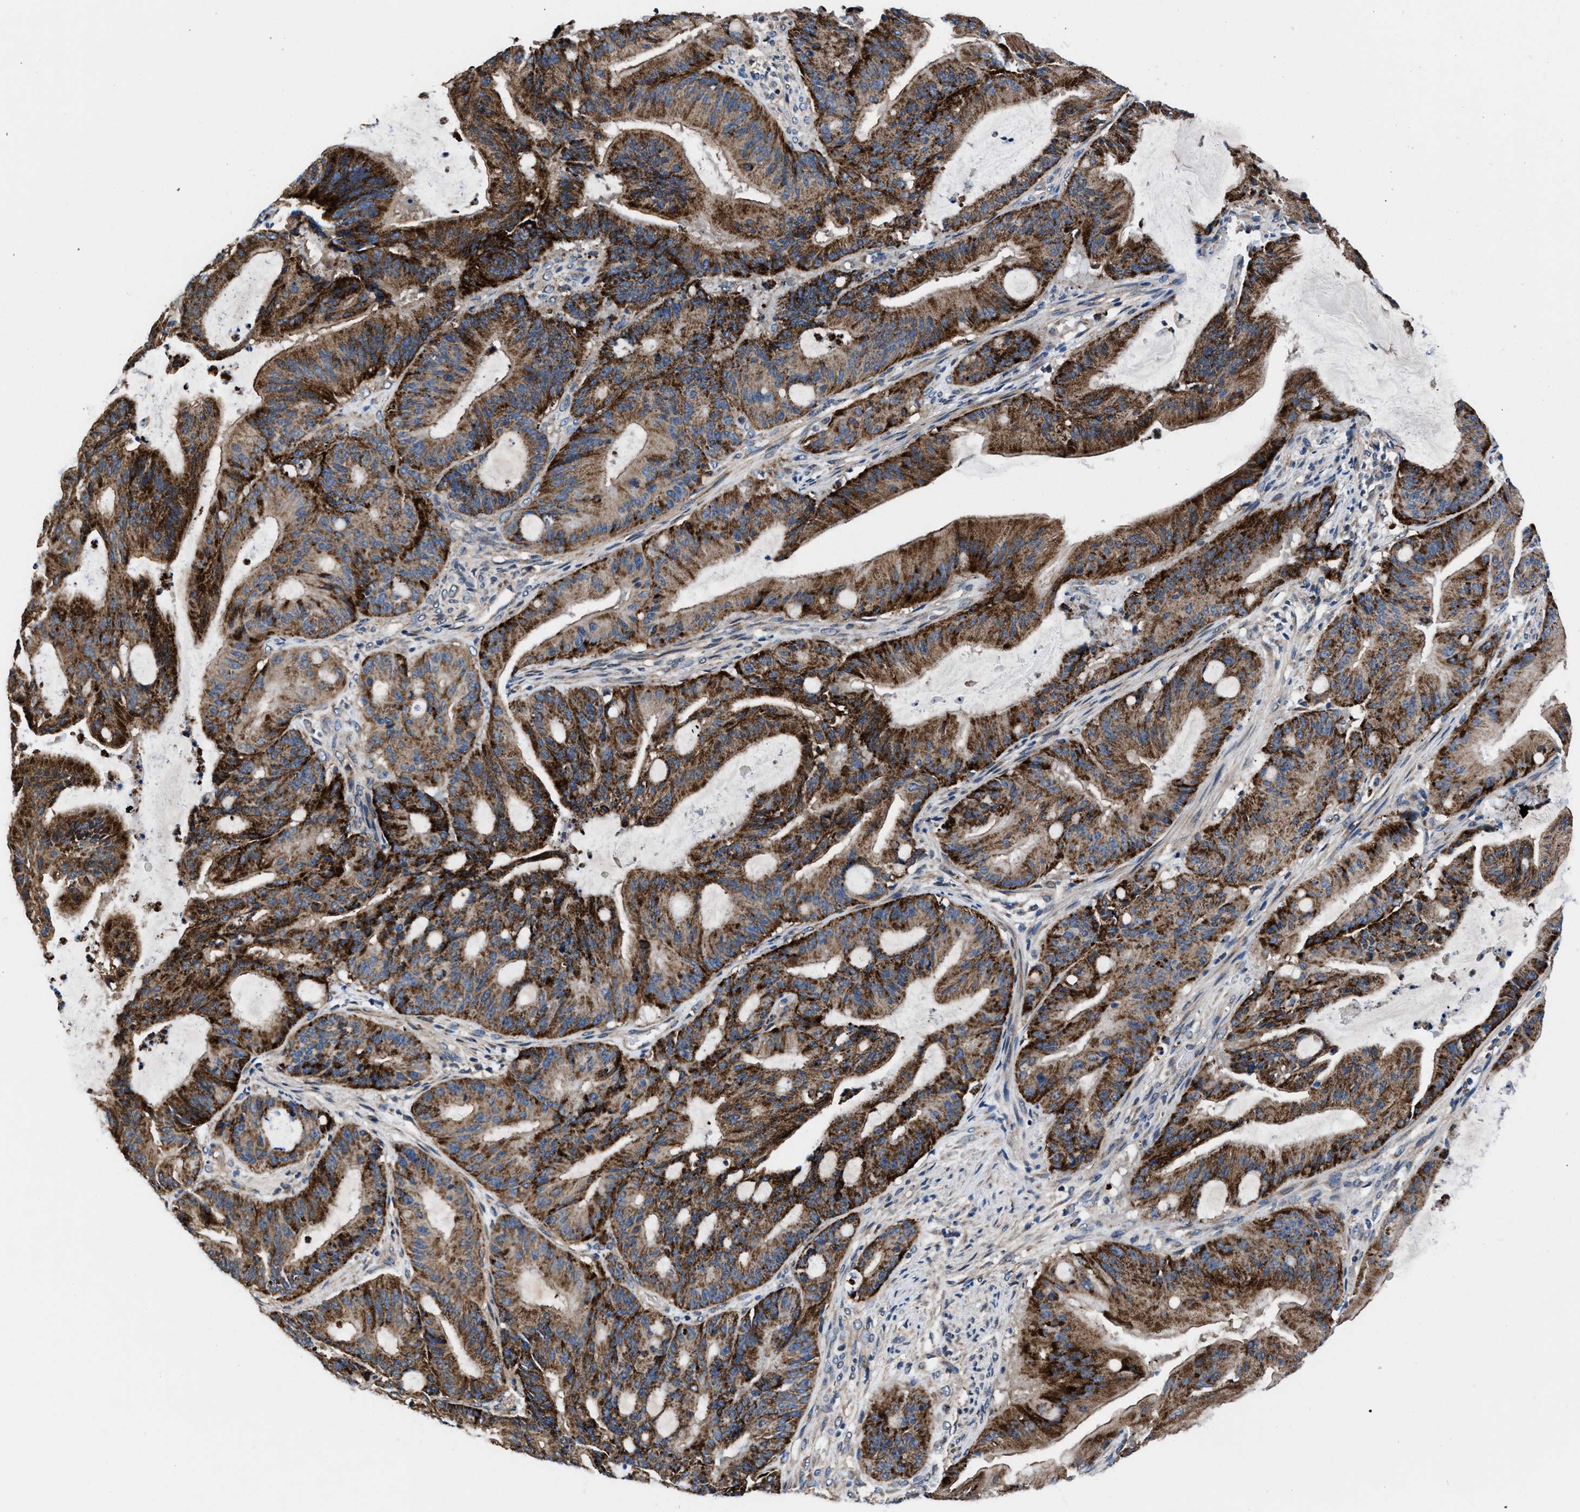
{"staining": {"intensity": "strong", "quantity": ">75%", "location": "cytoplasmic/membranous"}, "tissue": "liver cancer", "cell_type": "Tumor cells", "image_type": "cancer", "snomed": [{"axis": "morphology", "description": "Normal tissue, NOS"}, {"axis": "morphology", "description": "Cholangiocarcinoma"}, {"axis": "topography", "description": "Liver"}, {"axis": "topography", "description": "Peripheral nerve tissue"}], "caption": "Immunohistochemical staining of human liver cancer (cholangiocarcinoma) shows strong cytoplasmic/membranous protein staining in about >75% of tumor cells.", "gene": "NKTR", "patient": {"sex": "female", "age": 73}}